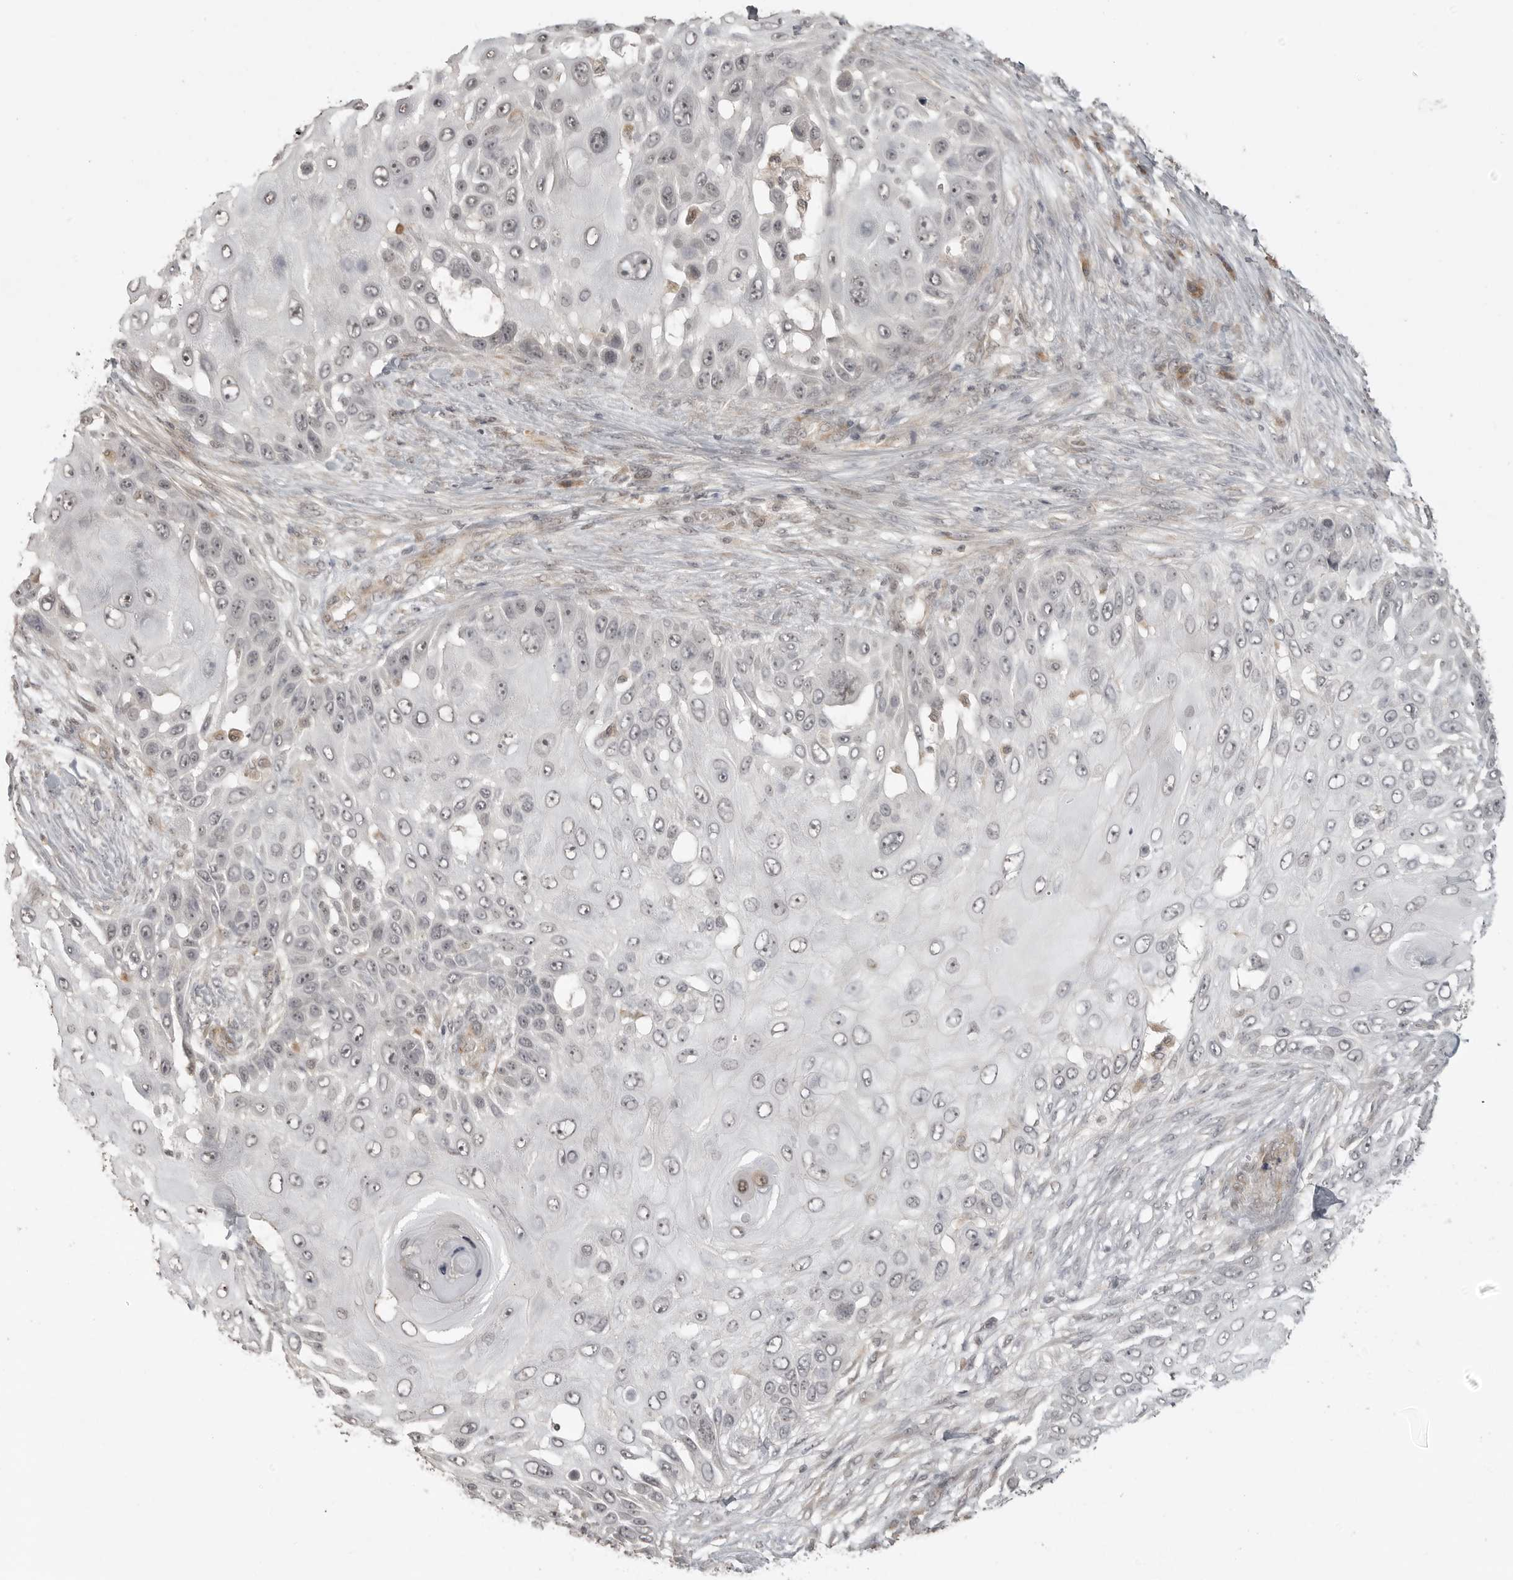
{"staining": {"intensity": "negative", "quantity": "none", "location": "none"}, "tissue": "skin cancer", "cell_type": "Tumor cells", "image_type": "cancer", "snomed": [{"axis": "morphology", "description": "Squamous cell carcinoma, NOS"}, {"axis": "topography", "description": "Skin"}], "caption": "There is no significant positivity in tumor cells of skin cancer.", "gene": "SMG8", "patient": {"sex": "female", "age": 44}}